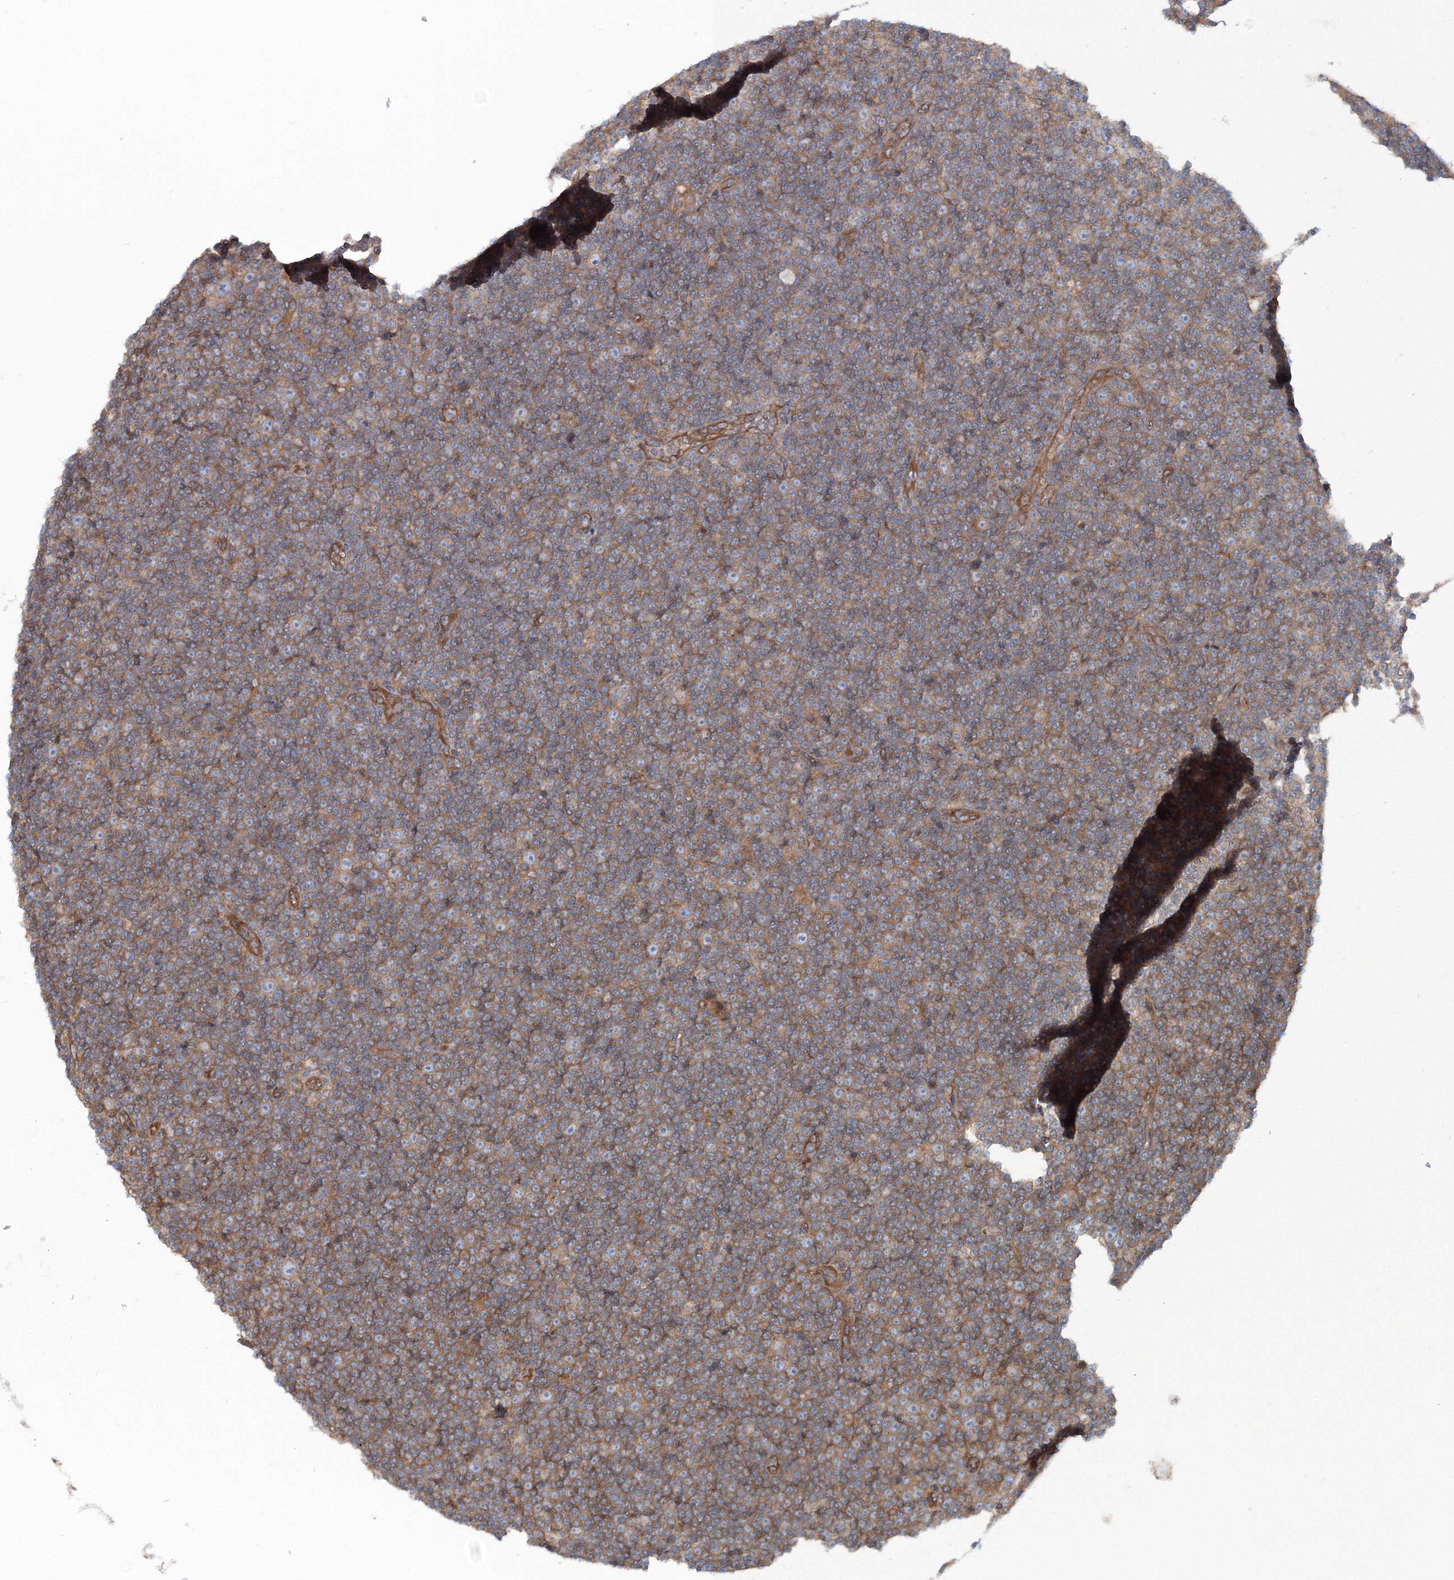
{"staining": {"intensity": "moderate", "quantity": ">75%", "location": "cytoplasmic/membranous"}, "tissue": "lymphoma", "cell_type": "Tumor cells", "image_type": "cancer", "snomed": [{"axis": "morphology", "description": "Malignant lymphoma, non-Hodgkin's type, Low grade"}, {"axis": "topography", "description": "Lymph node"}], "caption": "IHC (DAB) staining of low-grade malignant lymphoma, non-Hodgkin's type shows moderate cytoplasmic/membranous protein expression in approximately >75% of tumor cells. The protein of interest is stained brown, and the nuclei are stained in blue (DAB IHC with brightfield microscopy, high magnification).", "gene": "EXOC1", "patient": {"sex": "female", "age": 67}}